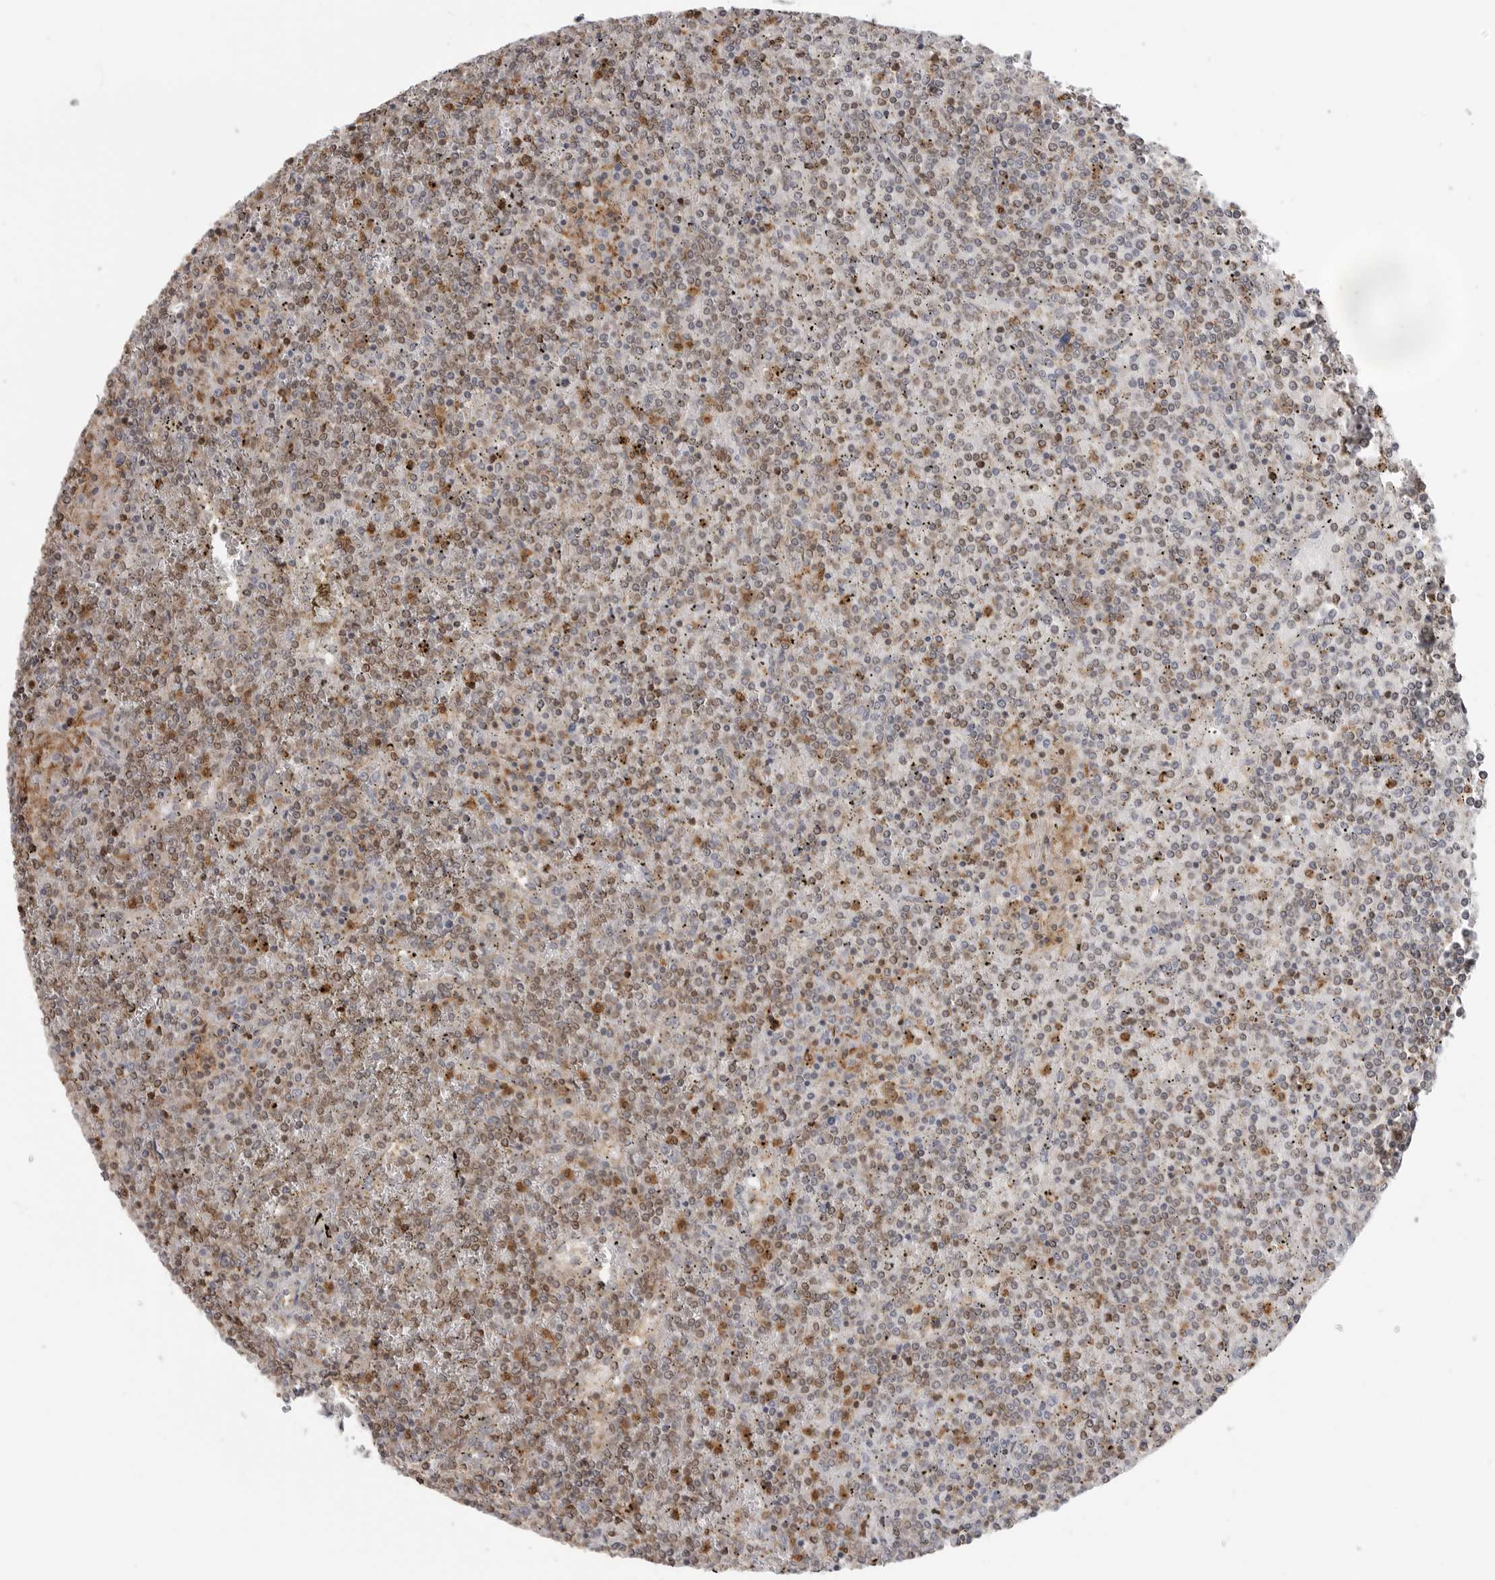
{"staining": {"intensity": "weak", "quantity": ">75%", "location": "cytoplasmic/membranous,nuclear"}, "tissue": "lymphoma", "cell_type": "Tumor cells", "image_type": "cancer", "snomed": [{"axis": "morphology", "description": "Malignant lymphoma, non-Hodgkin's type, Low grade"}, {"axis": "topography", "description": "Spleen"}], "caption": "A low amount of weak cytoplasmic/membranous and nuclear positivity is appreciated in approximately >75% of tumor cells in malignant lymphoma, non-Hodgkin's type (low-grade) tissue. Immunohistochemistry (ihc) stains the protein in brown and the nuclei are stained blue.", "gene": "ANXA11", "patient": {"sex": "female", "age": 19}}